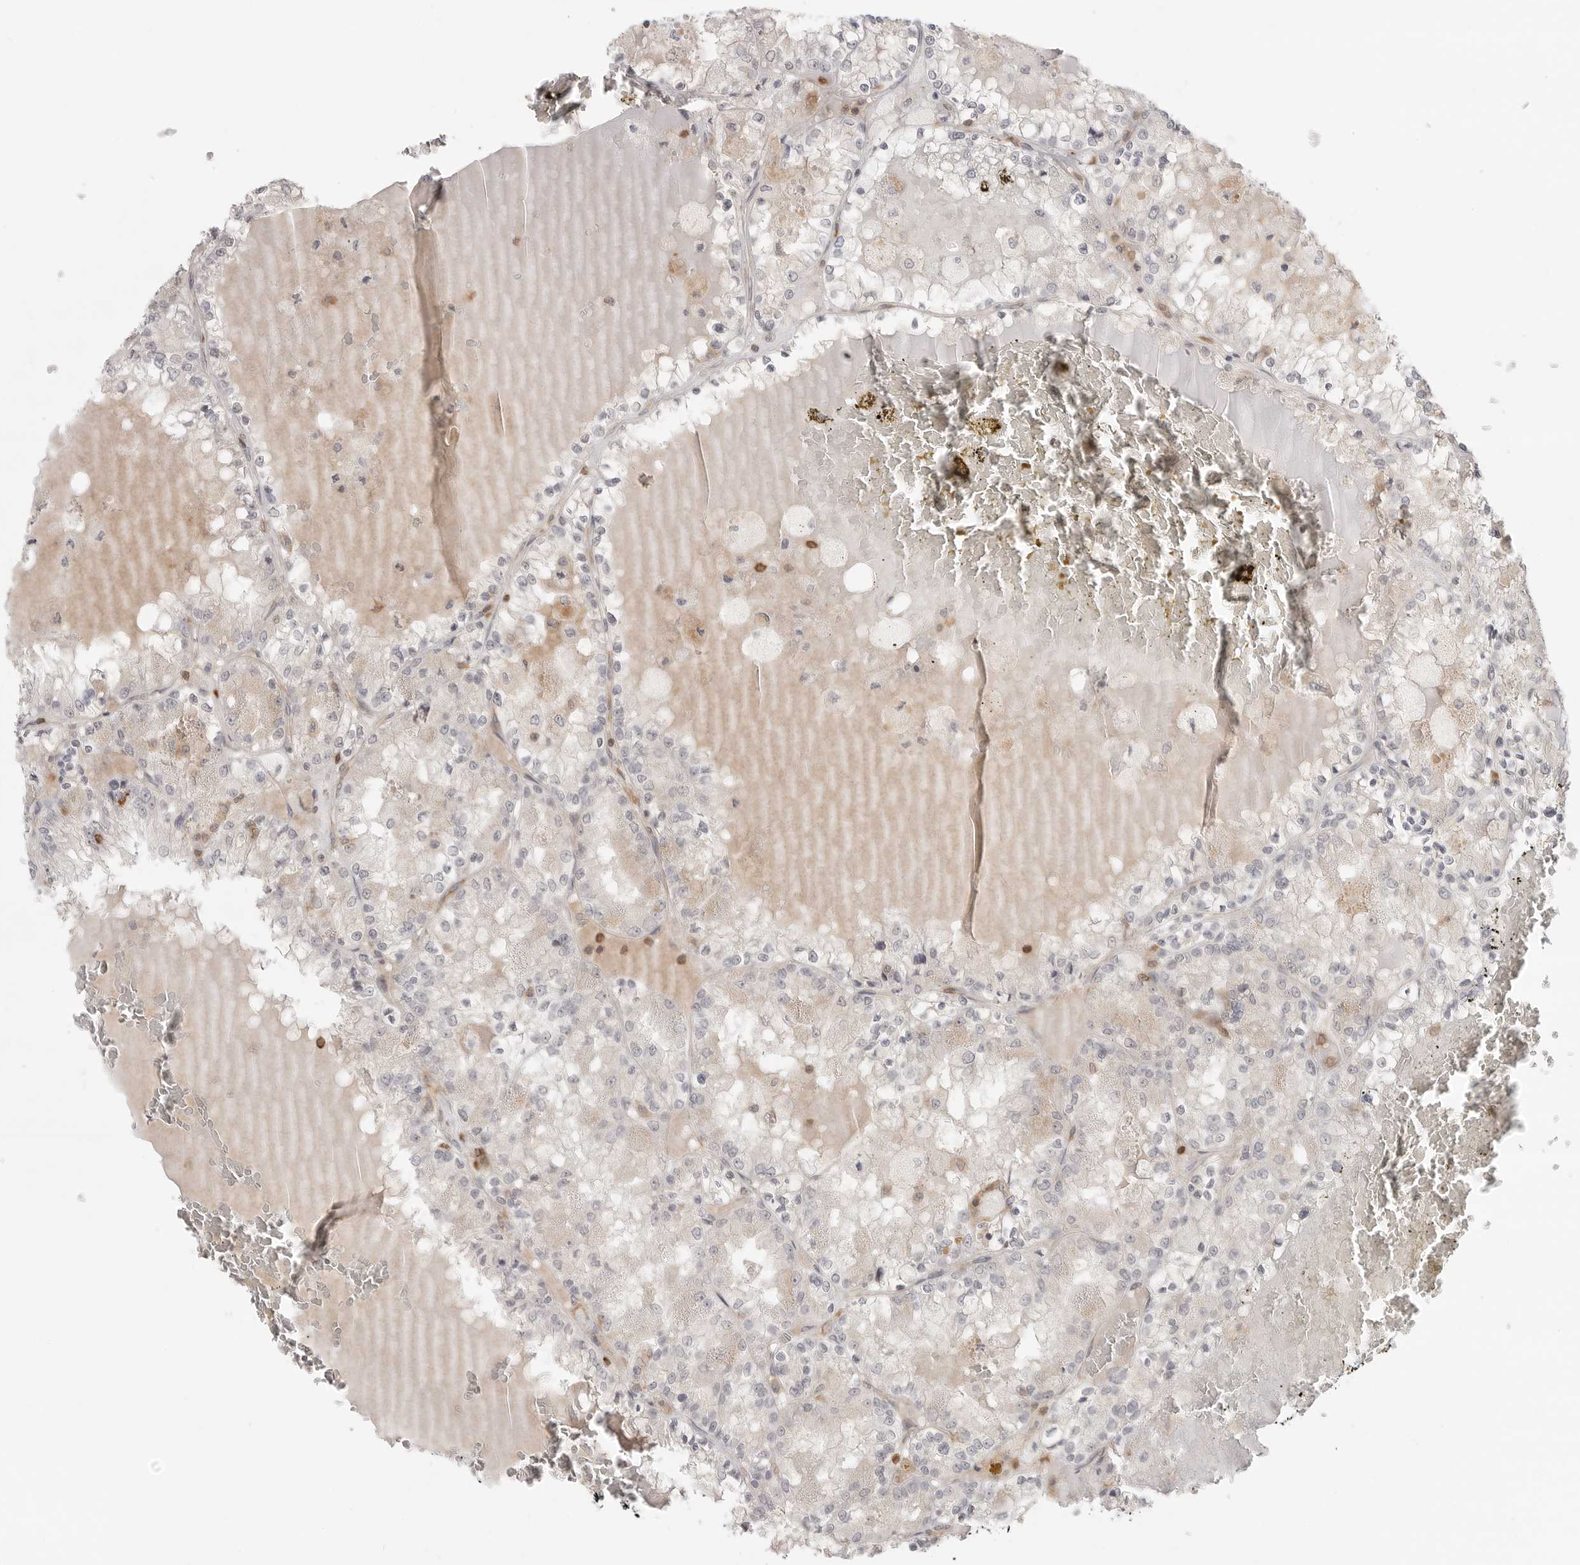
{"staining": {"intensity": "negative", "quantity": "none", "location": "none"}, "tissue": "renal cancer", "cell_type": "Tumor cells", "image_type": "cancer", "snomed": [{"axis": "morphology", "description": "Adenocarcinoma, NOS"}, {"axis": "topography", "description": "Kidney"}], "caption": "This histopathology image is of renal cancer (adenocarcinoma) stained with IHC to label a protein in brown with the nuclei are counter-stained blue. There is no staining in tumor cells.", "gene": "SH3KBP1", "patient": {"sex": "female", "age": 56}}